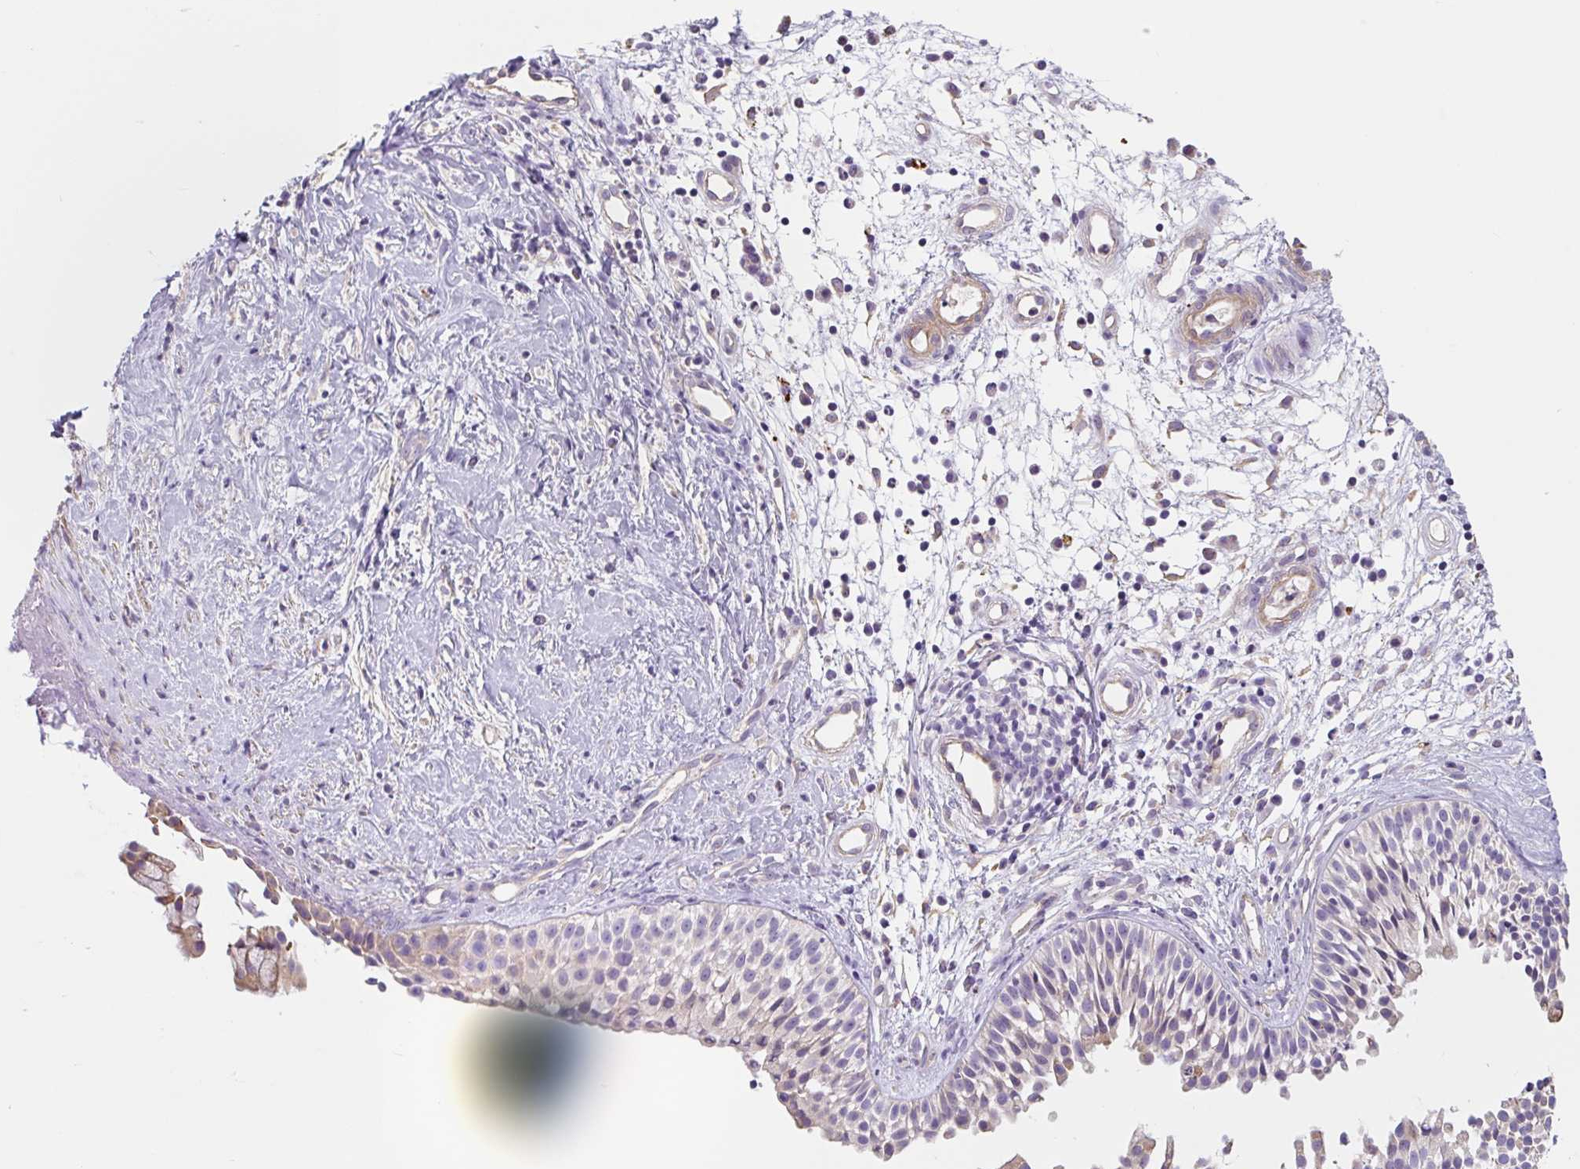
{"staining": {"intensity": "negative", "quantity": "none", "location": "none"}, "tissue": "nasopharynx", "cell_type": "Respiratory epithelial cells", "image_type": "normal", "snomed": [{"axis": "morphology", "description": "Normal tissue, NOS"}, {"axis": "topography", "description": "Nasopharynx"}], "caption": "Micrograph shows no protein positivity in respiratory epithelial cells of benign nasopharynx.", "gene": "LENG9", "patient": {"sex": "male", "age": 56}}